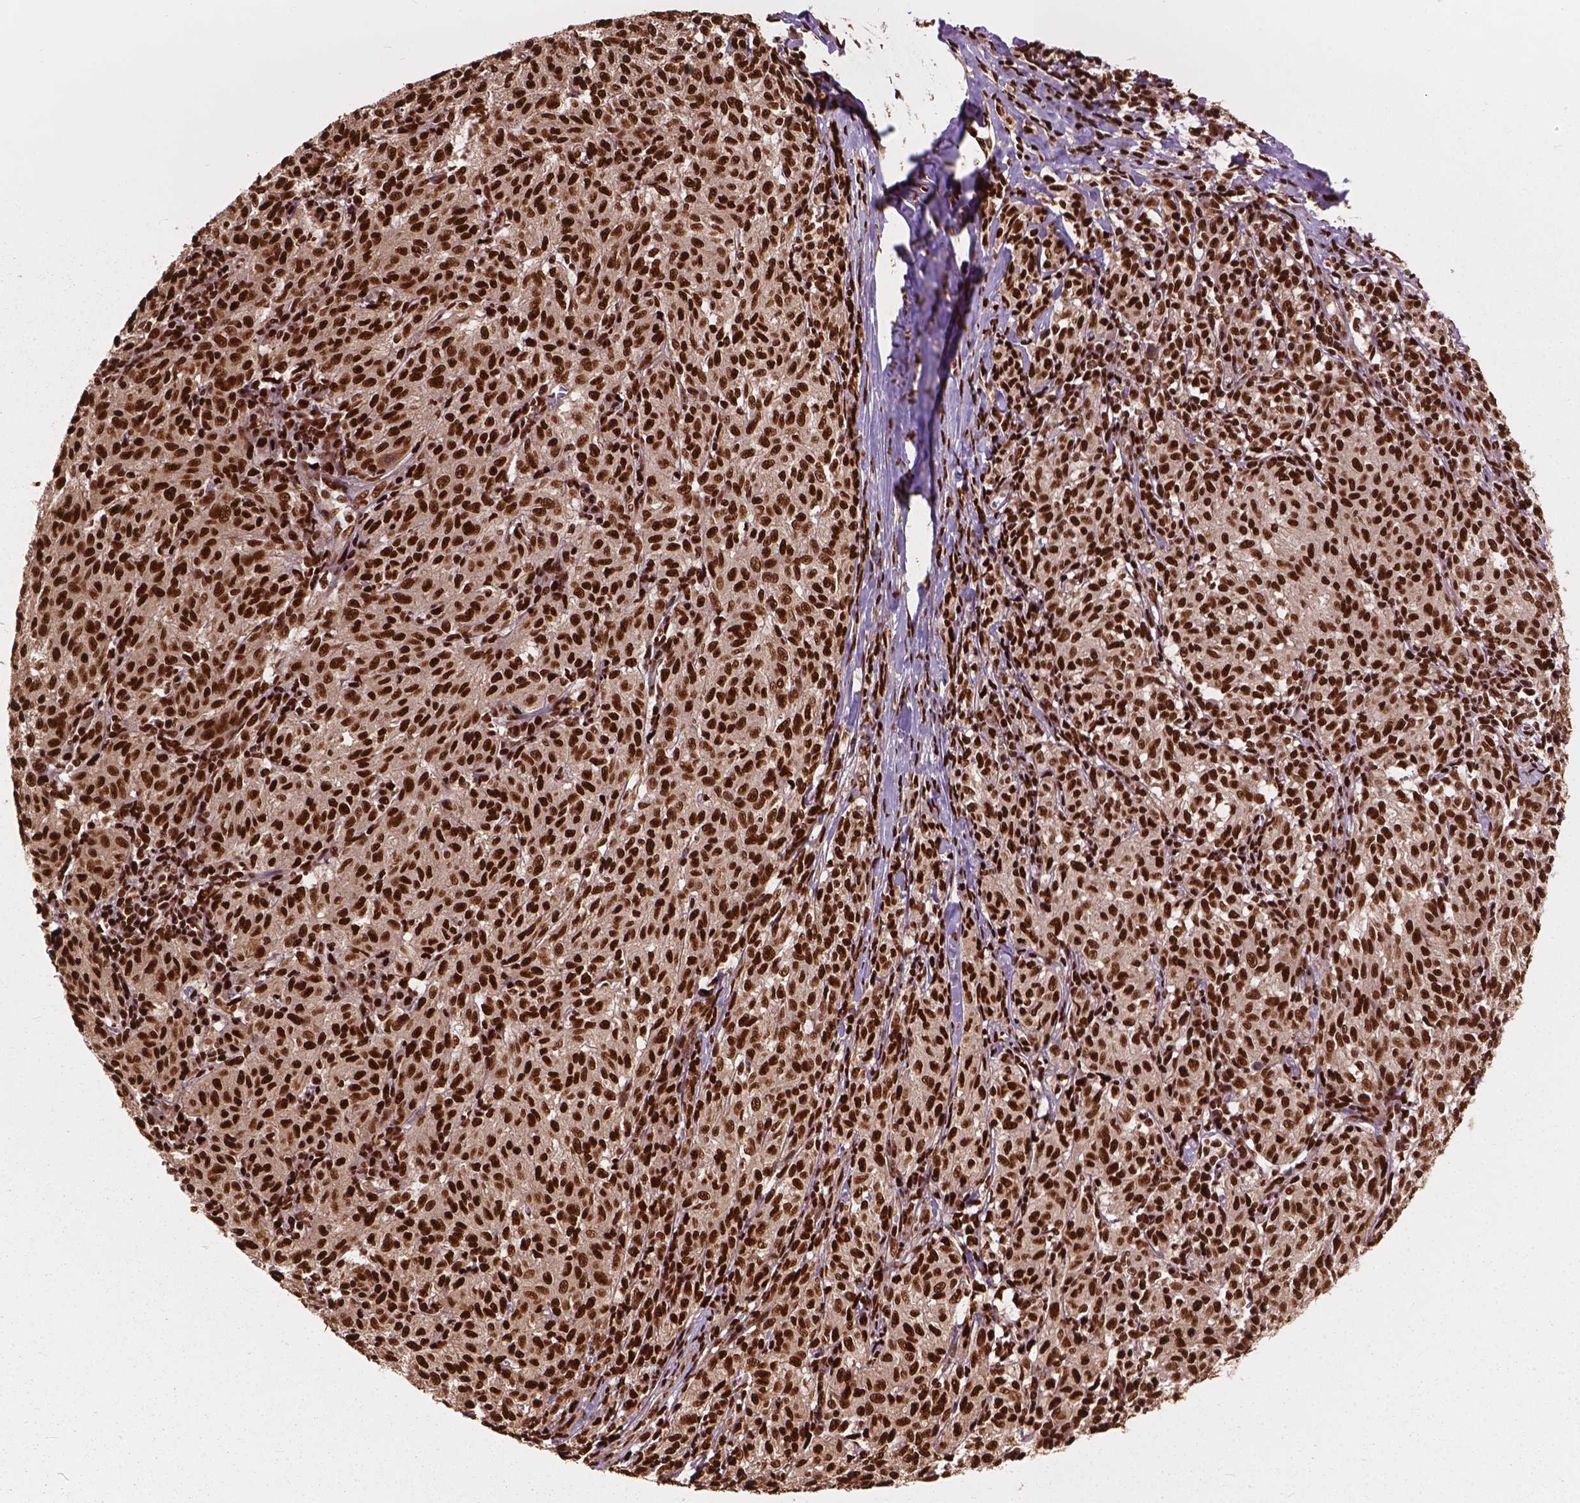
{"staining": {"intensity": "strong", "quantity": ">75%", "location": "nuclear"}, "tissue": "melanoma", "cell_type": "Tumor cells", "image_type": "cancer", "snomed": [{"axis": "morphology", "description": "Malignant melanoma, NOS"}, {"axis": "topography", "description": "Skin"}], "caption": "Brown immunohistochemical staining in malignant melanoma displays strong nuclear staining in about >75% of tumor cells.", "gene": "ANP32B", "patient": {"sex": "female", "age": 72}}